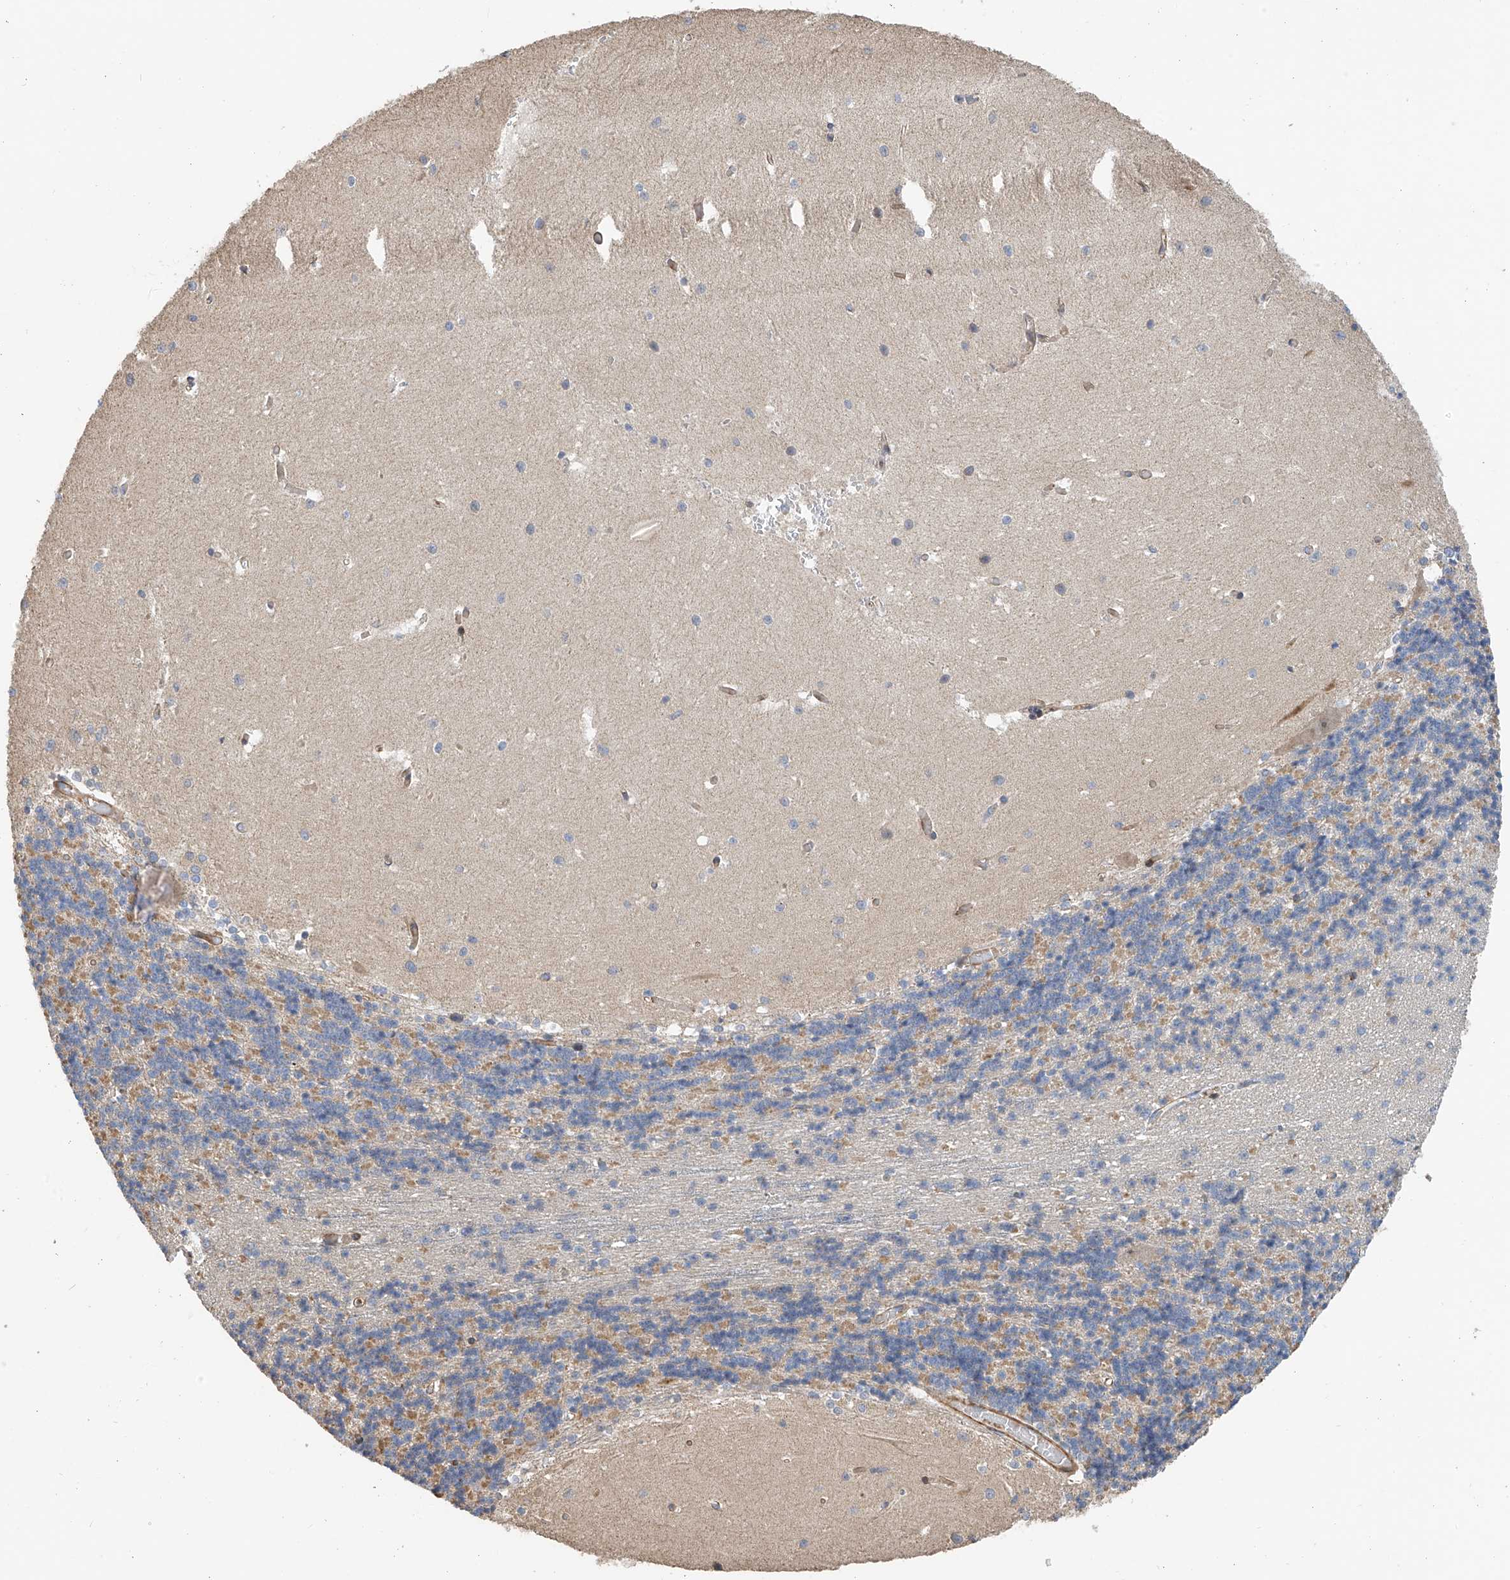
{"staining": {"intensity": "moderate", "quantity": "25%-75%", "location": "cytoplasmic/membranous"}, "tissue": "cerebellum", "cell_type": "Cells in granular layer", "image_type": "normal", "snomed": [{"axis": "morphology", "description": "Normal tissue, NOS"}, {"axis": "topography", "description": "Cerebellum"}], "caption": "Immunohistochemistry (IHC) histopathology image of benign cerebellum: cerebellum stained using IHC displays medium levels of moderate protein expression localized specifically in the cytoplasmic/membranous of cells in granular layer, appearing as a cytoplasmic/membranous brown color.", "gene": "SLC43A3", "patient": {"sex": "male", "age": 37}}